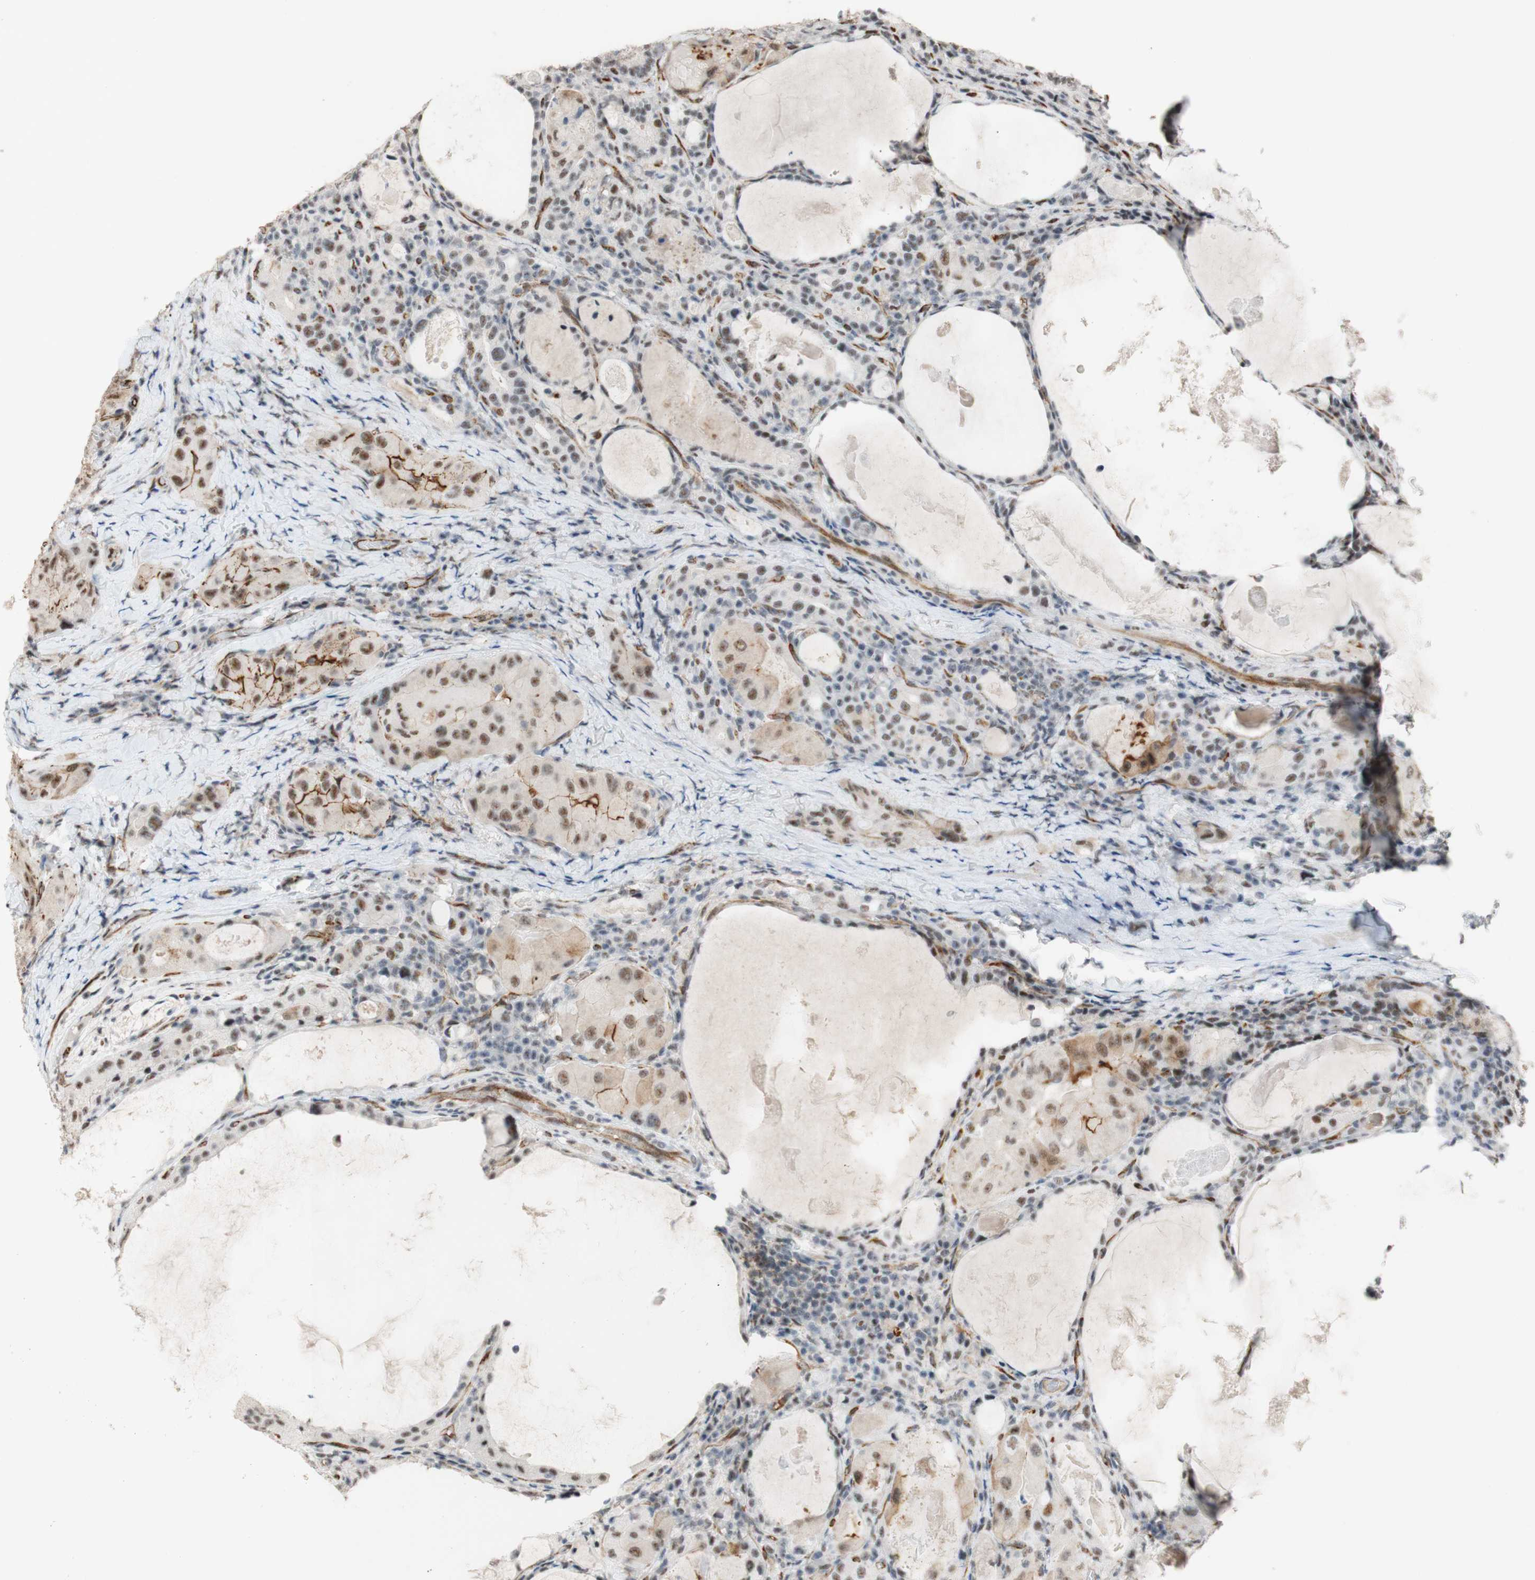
{"staining": {"intensity": "weak", "quantity": ">75%", "location": "cytoplasmic/membranous,nuclear"}, "tissue": "thyroid cancer", "cell_type": "Tumor cells", "image_type": "cancer", "snomed": [{"axis": "morphology", "description": "Papillary adenocarcinoma, NOS"}, {"axis": "topography", "description": "Thyroid gland"}], "caption": "Thyroid papillary adenocarcinoma was stained to show a protein in brown. There is low levels of weak cytoplasmic/membranous and nuclear expression in approximately >75% of tumor cells.", "gene": "SAP18", "patient": {"sex": "female", "age": 42}}